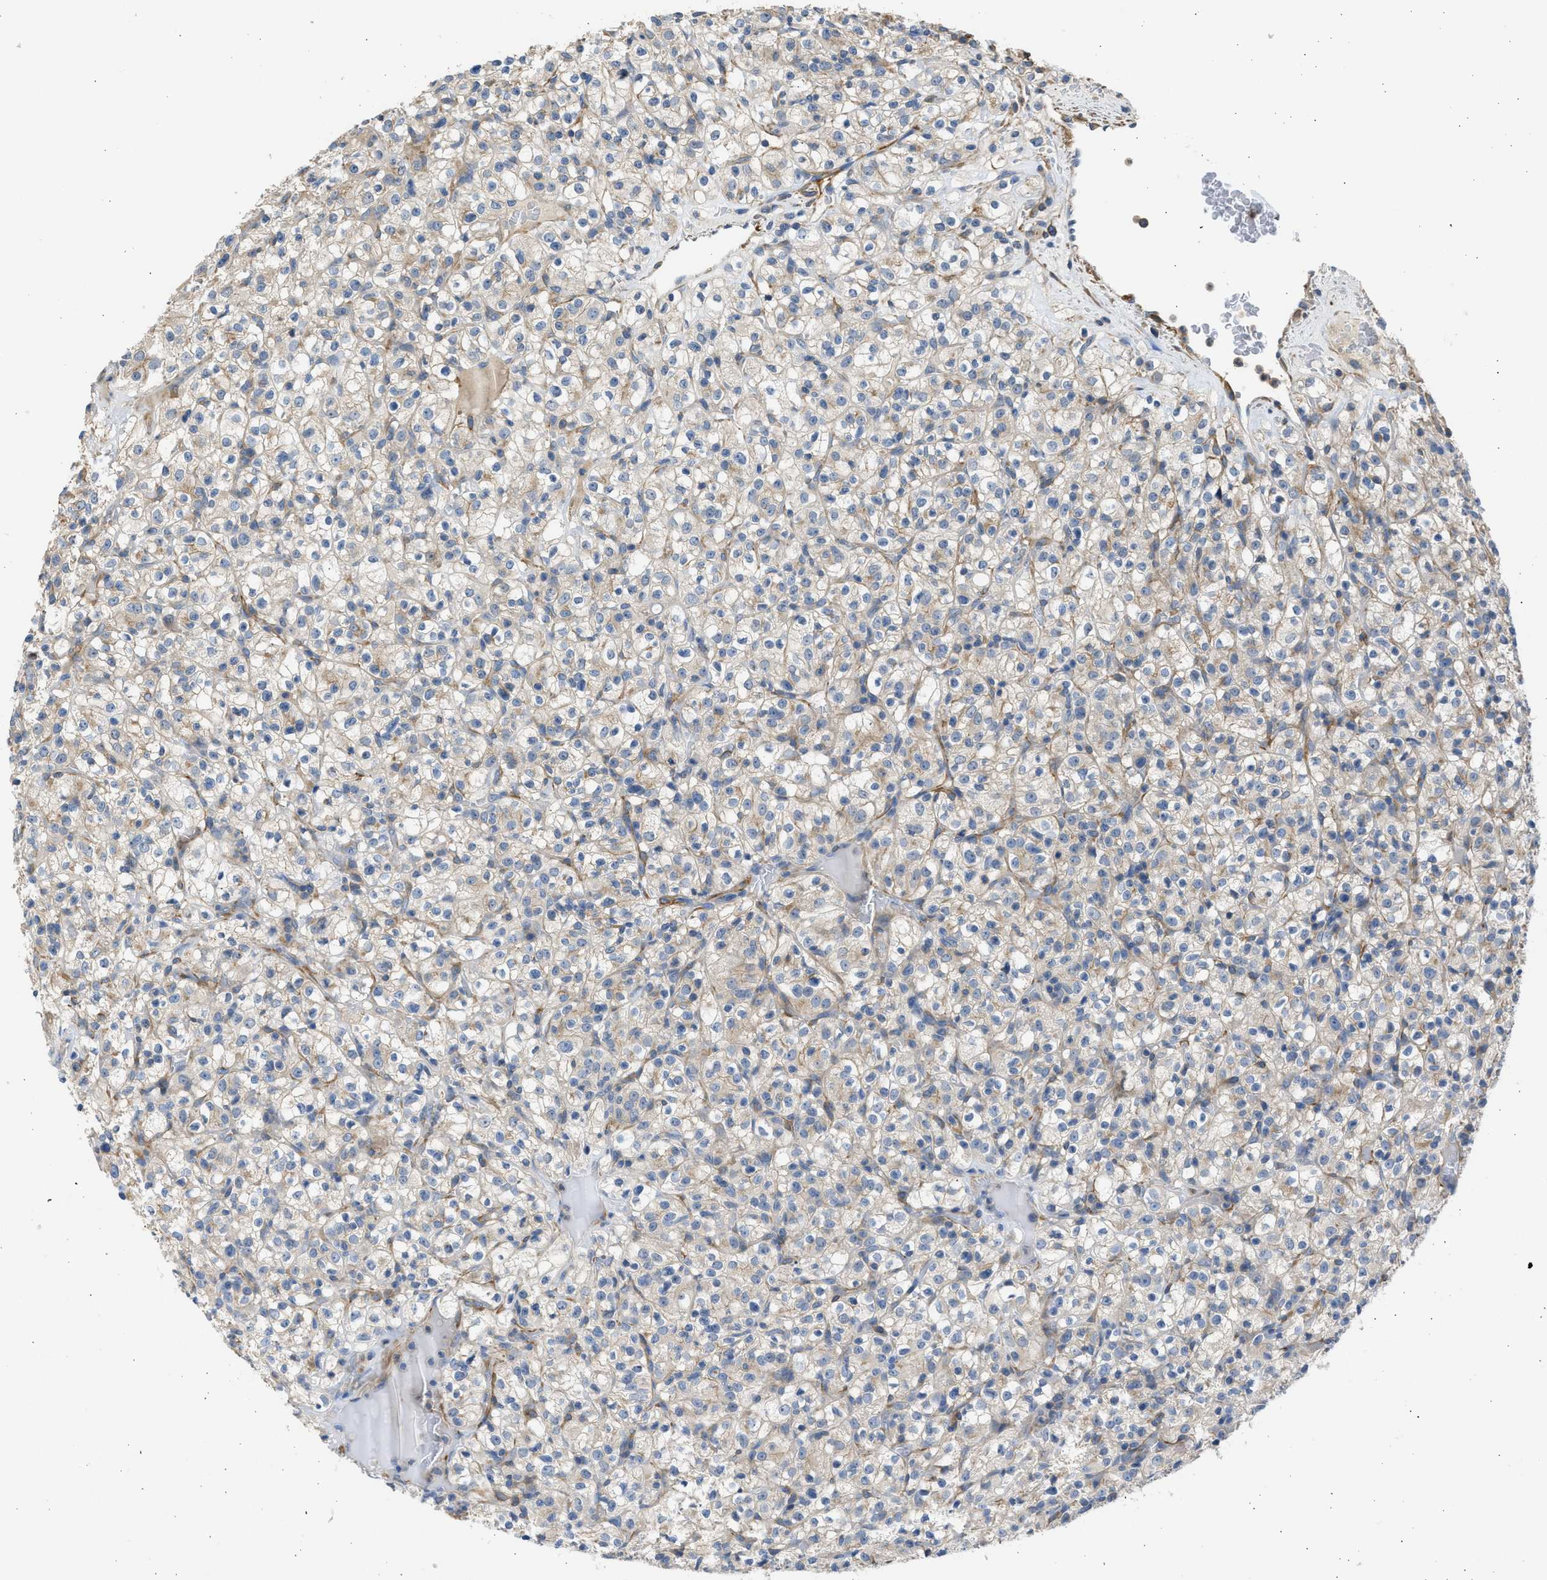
{"staining": {"intensity": "weak", "quantity": "25%-75%", "location": "cytoplasmic/membranous"}, "tissue": "renal cancer", "cell_type": "Tumor cells", "image_type": "cancer", "snomed": [{"axis": "morphology", "description": "Normal tissue, NOS"}, {"axis": "morphology", "description": "Adenocarcinoma, NOS"}, {"axis": "topography", "description": "Kidney"}], "caption": "Approximately 25%-75% of tumor cells in renal cancer (adenocarcinoma) display weak cytoplasmic/membranous protein positivity as visualized by brown immunohistochemical staining.", "gene": "PCNX3", "patient": {"sex": "female", "age": 72}}